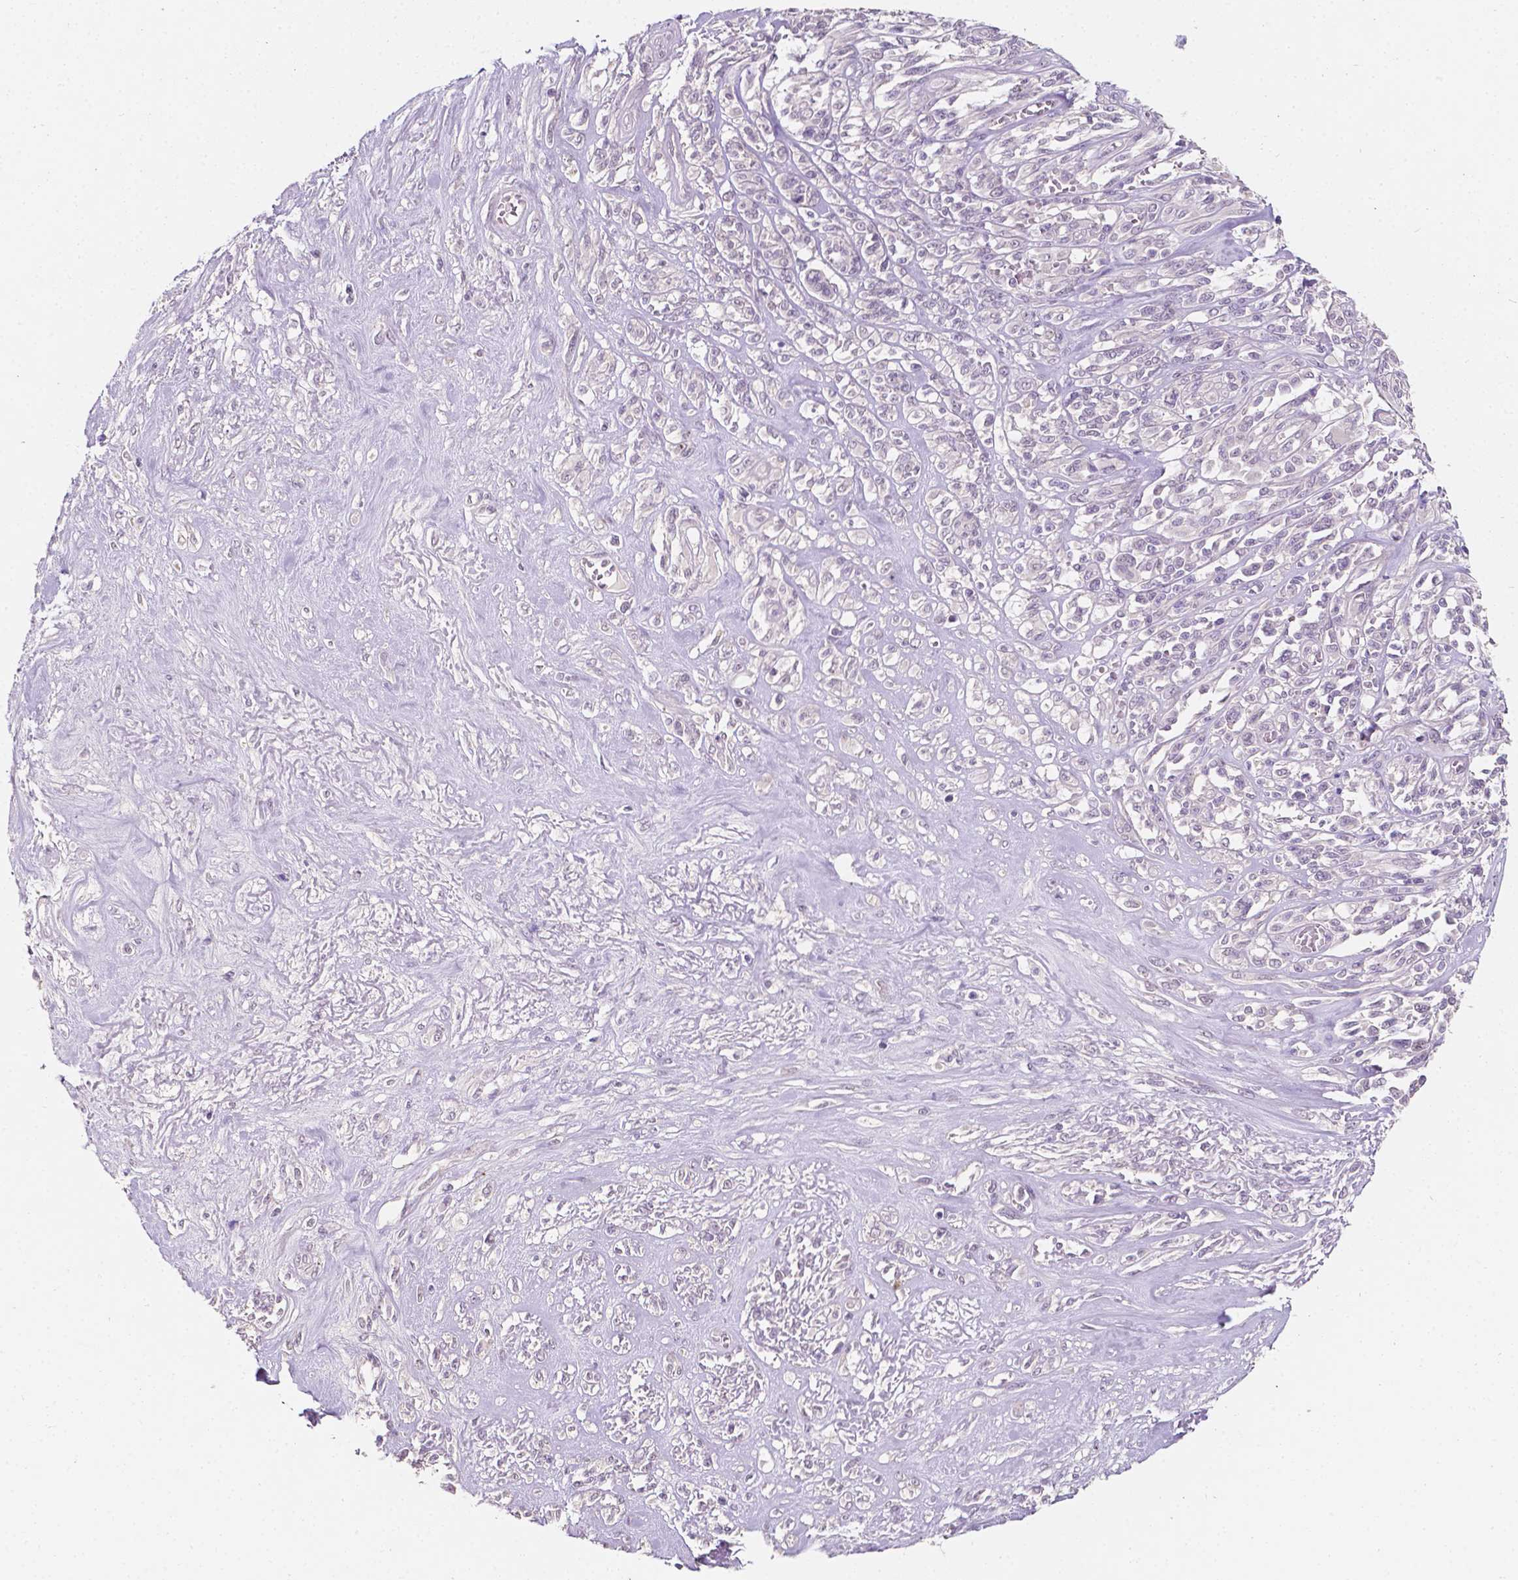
{"staining": {"intensity": "negative", "quantity": "none", "location": "none"}, "tissue": "melanoma", "cell_type": "Tumor cells", "image_type": "cancer", "snomed": [{"axis": "morphology", "description": "Malignant melanoma, NOS"}, {"axis": "topography", "description": "Skin"}], "caption": "A high-resolution image shows IHC staining of melanoma, which reveals no significant expression in tumor cells.", "gene": "TAL1", "patient": {"sex": "female", "age": 91}}